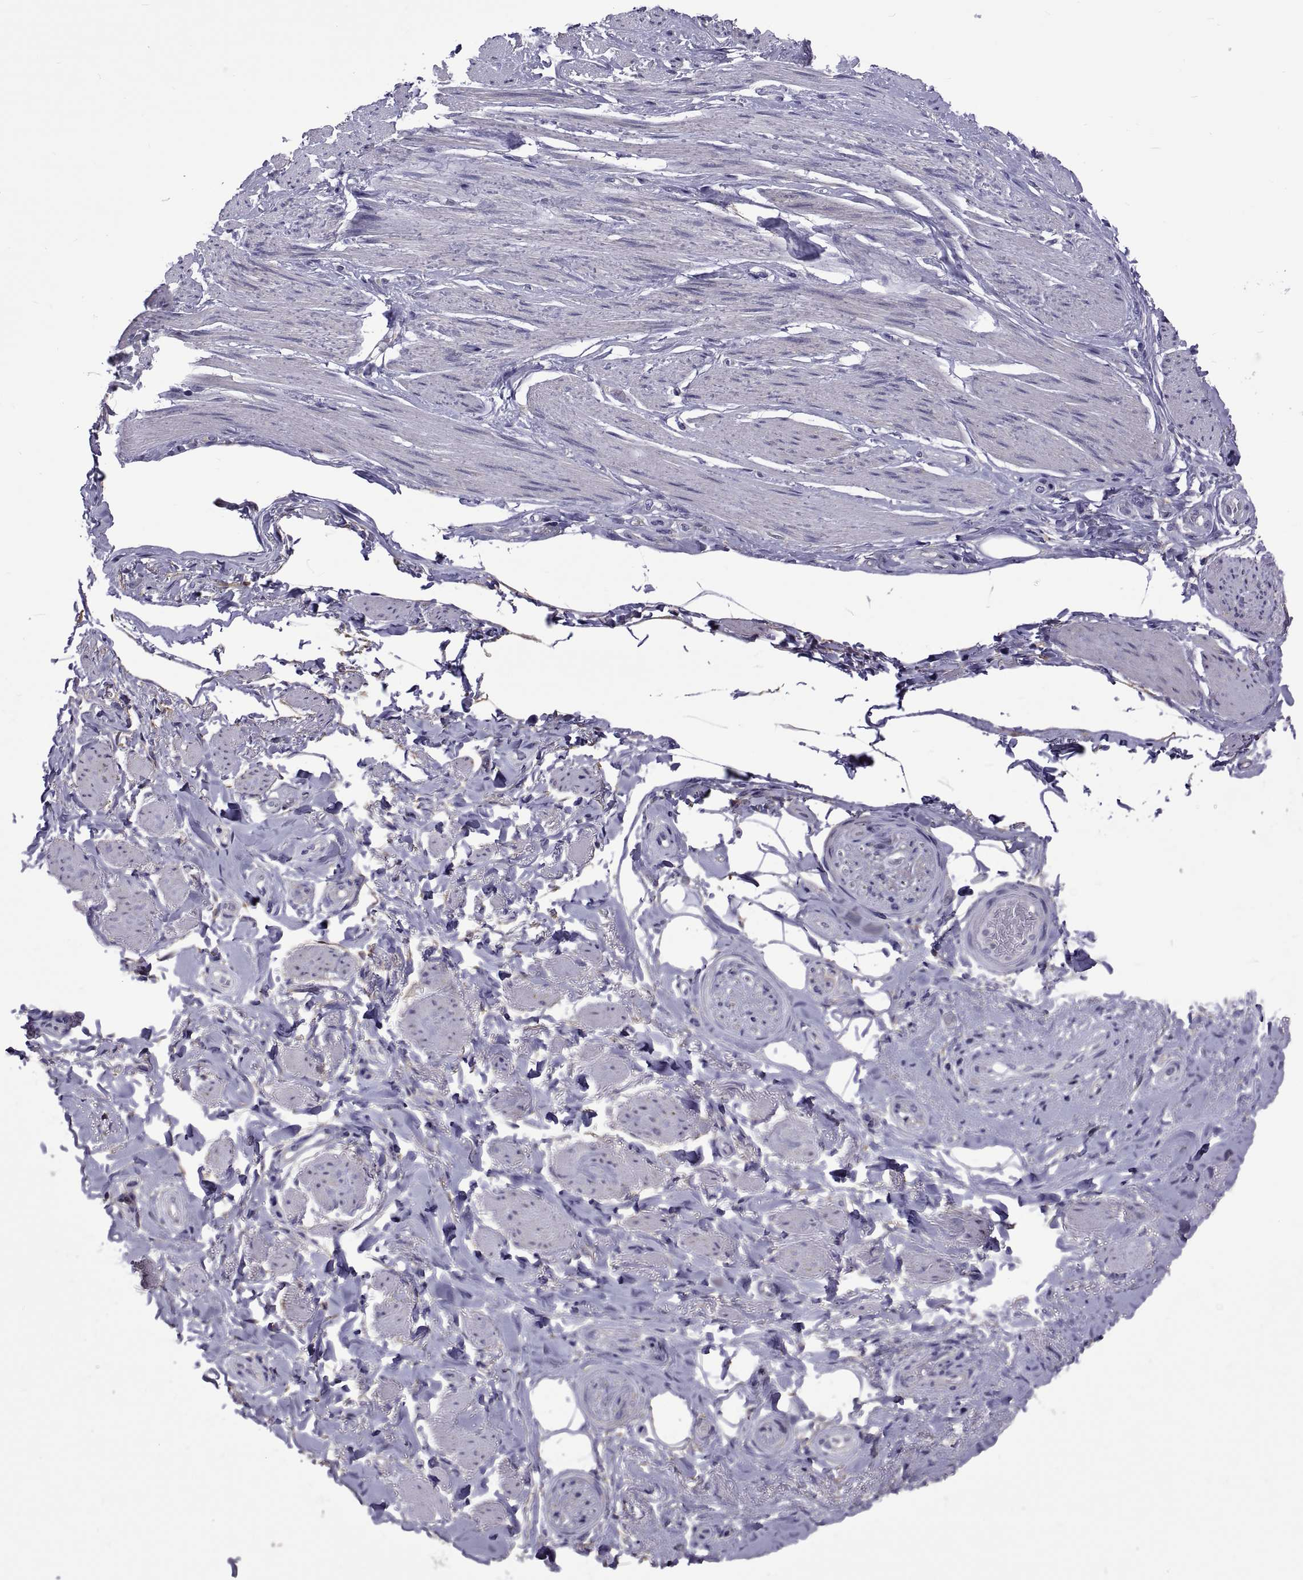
{"staining": {"intensity": "negative", "quantity": "none", "location": "none"}, "tissue": "soft tissue", "cell_type": "Fibroblasts", "image_type": "normal", "snomed": [{"axis": "morphology", "description": "Normal tissue, NOS"}, {"axis": "topography", "description": "Skeletal muscle"}, {"axis": "topography", "description": "Anal"}, {"axis": "topography", "description": "Peripheral nerve tissue"}], "caption": "High magnification brightfield microscopy of normal soft tissue stained with DAB (3,3'-diaminobenzidine) (brown) and counterstained with hematoxylin (blue): fibroblasts show no significant positivity.", "gene": "TMC3", "patient": {"sex": "male", "age": 53}}